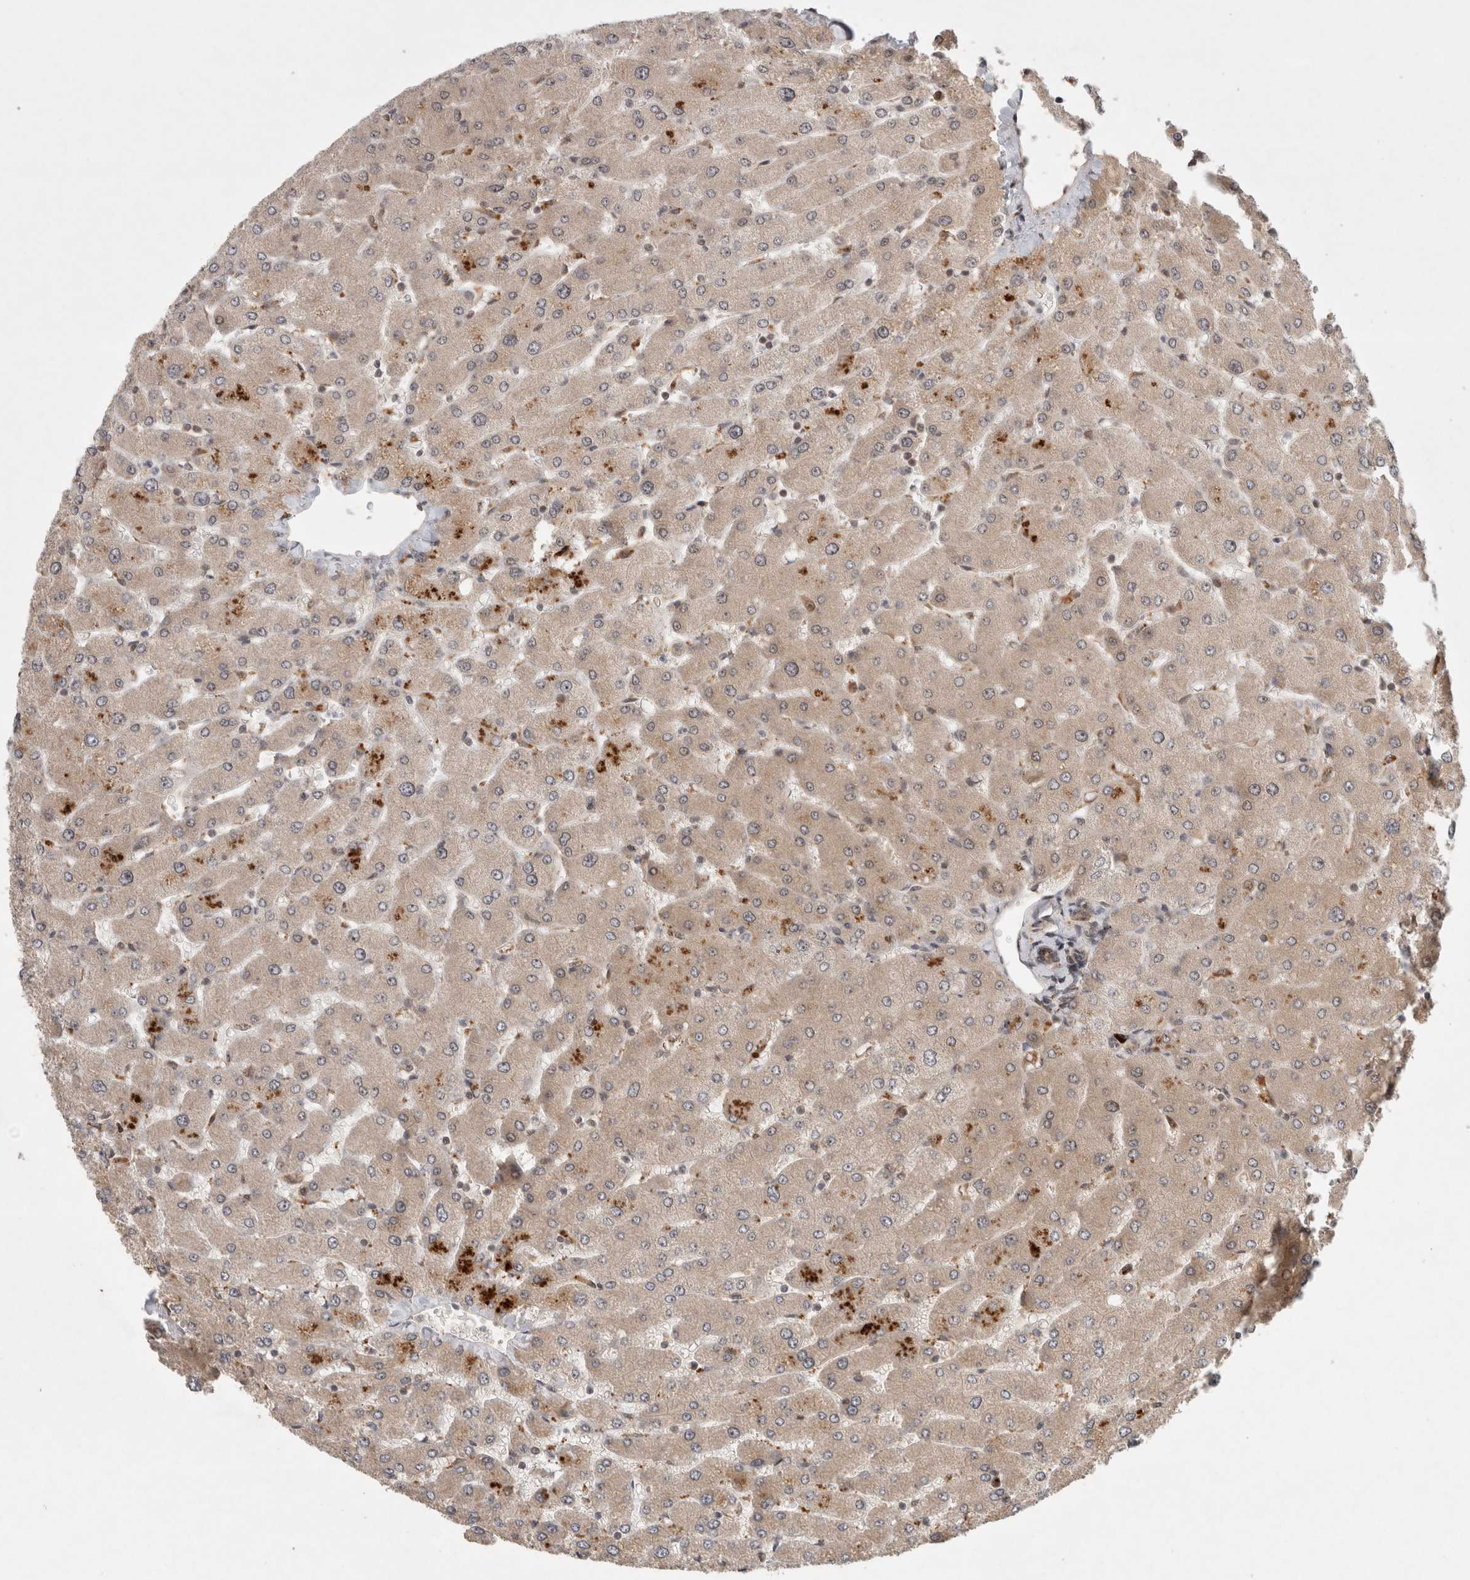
{"staining": {"intensity": "negative", "quantity": "none", "location": "none"}, "tissue": "liver", "cell_type": "Cholangiocytes", "image_type": "normal", "snomed": [{"axis": "morphology", "description": "Normal tissue, NOS"}, {"axis": "topography", "description": "Liver"}], "caption": "Benign liver was stained to show a protein in brown. There is no significant positivity in cholangiocytes. The staining is performed using DAB (3,3'-diaminobenzidine) brown chromogen with nuclei counter-stained in using hematoxylin.", "gene": "MPHOSPH6", "patient": {"sex": "male", "age": 55}}